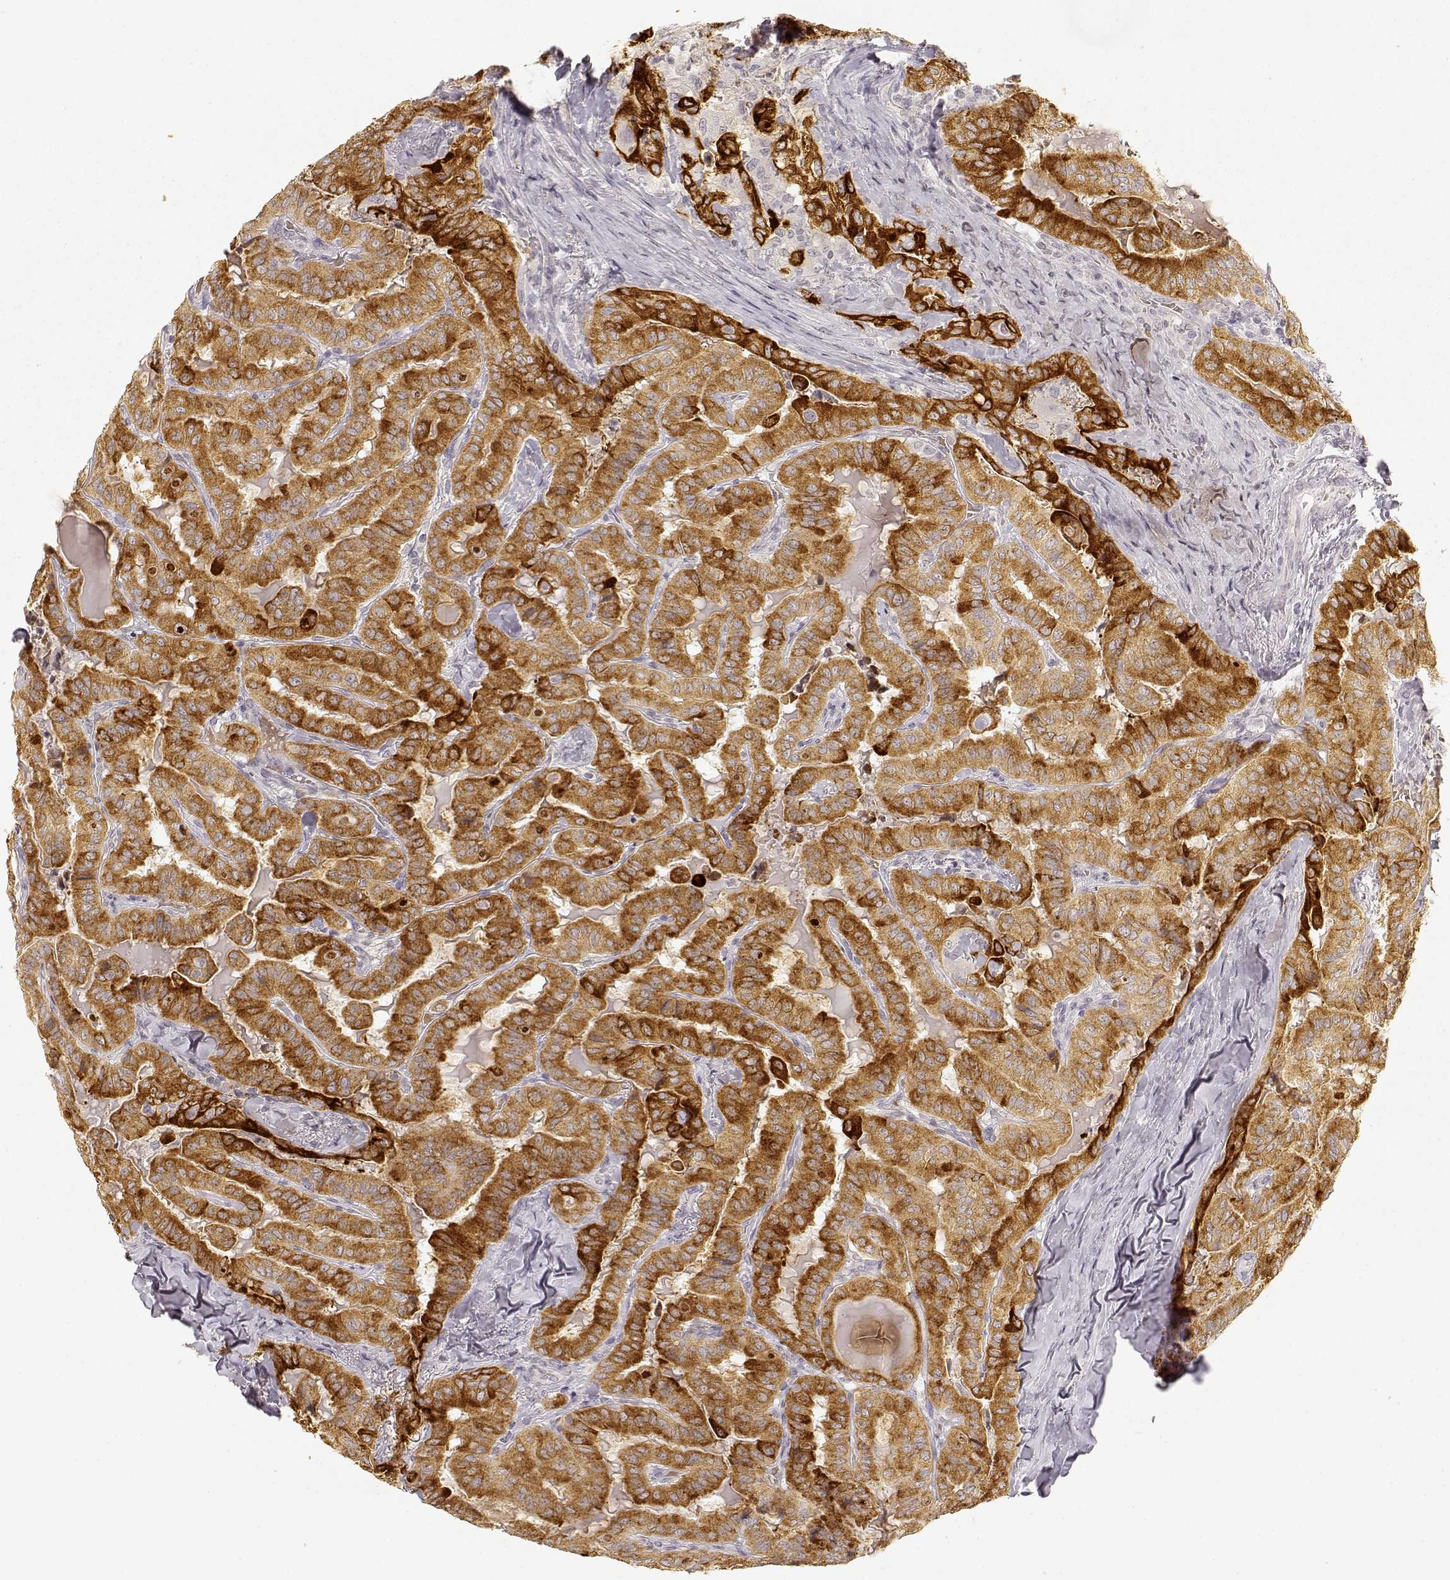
{"staining": {"intensity": "strong", "quantity": ">75%", "location": "cytoplasmic/membranous"}, "tissue": "thyroid cancer", "cell_type": "Tumor cells", "image_type": "cancer", "snomed": [{"axis": "morphology", "description": "Papillary adenocarcinoma, NOS"}, {"axis": "topography", "description": "Thyroid gland"}], "caption": "High-power microscopy captured an immunohistochemistry (IHC) image of thyroid cancer, revealing strong cytoplasmic/membranous positivity in approximately >75% of tumor cells.", "gene": "LAMC2", "patient": {"sex": "female", "age": 68}}